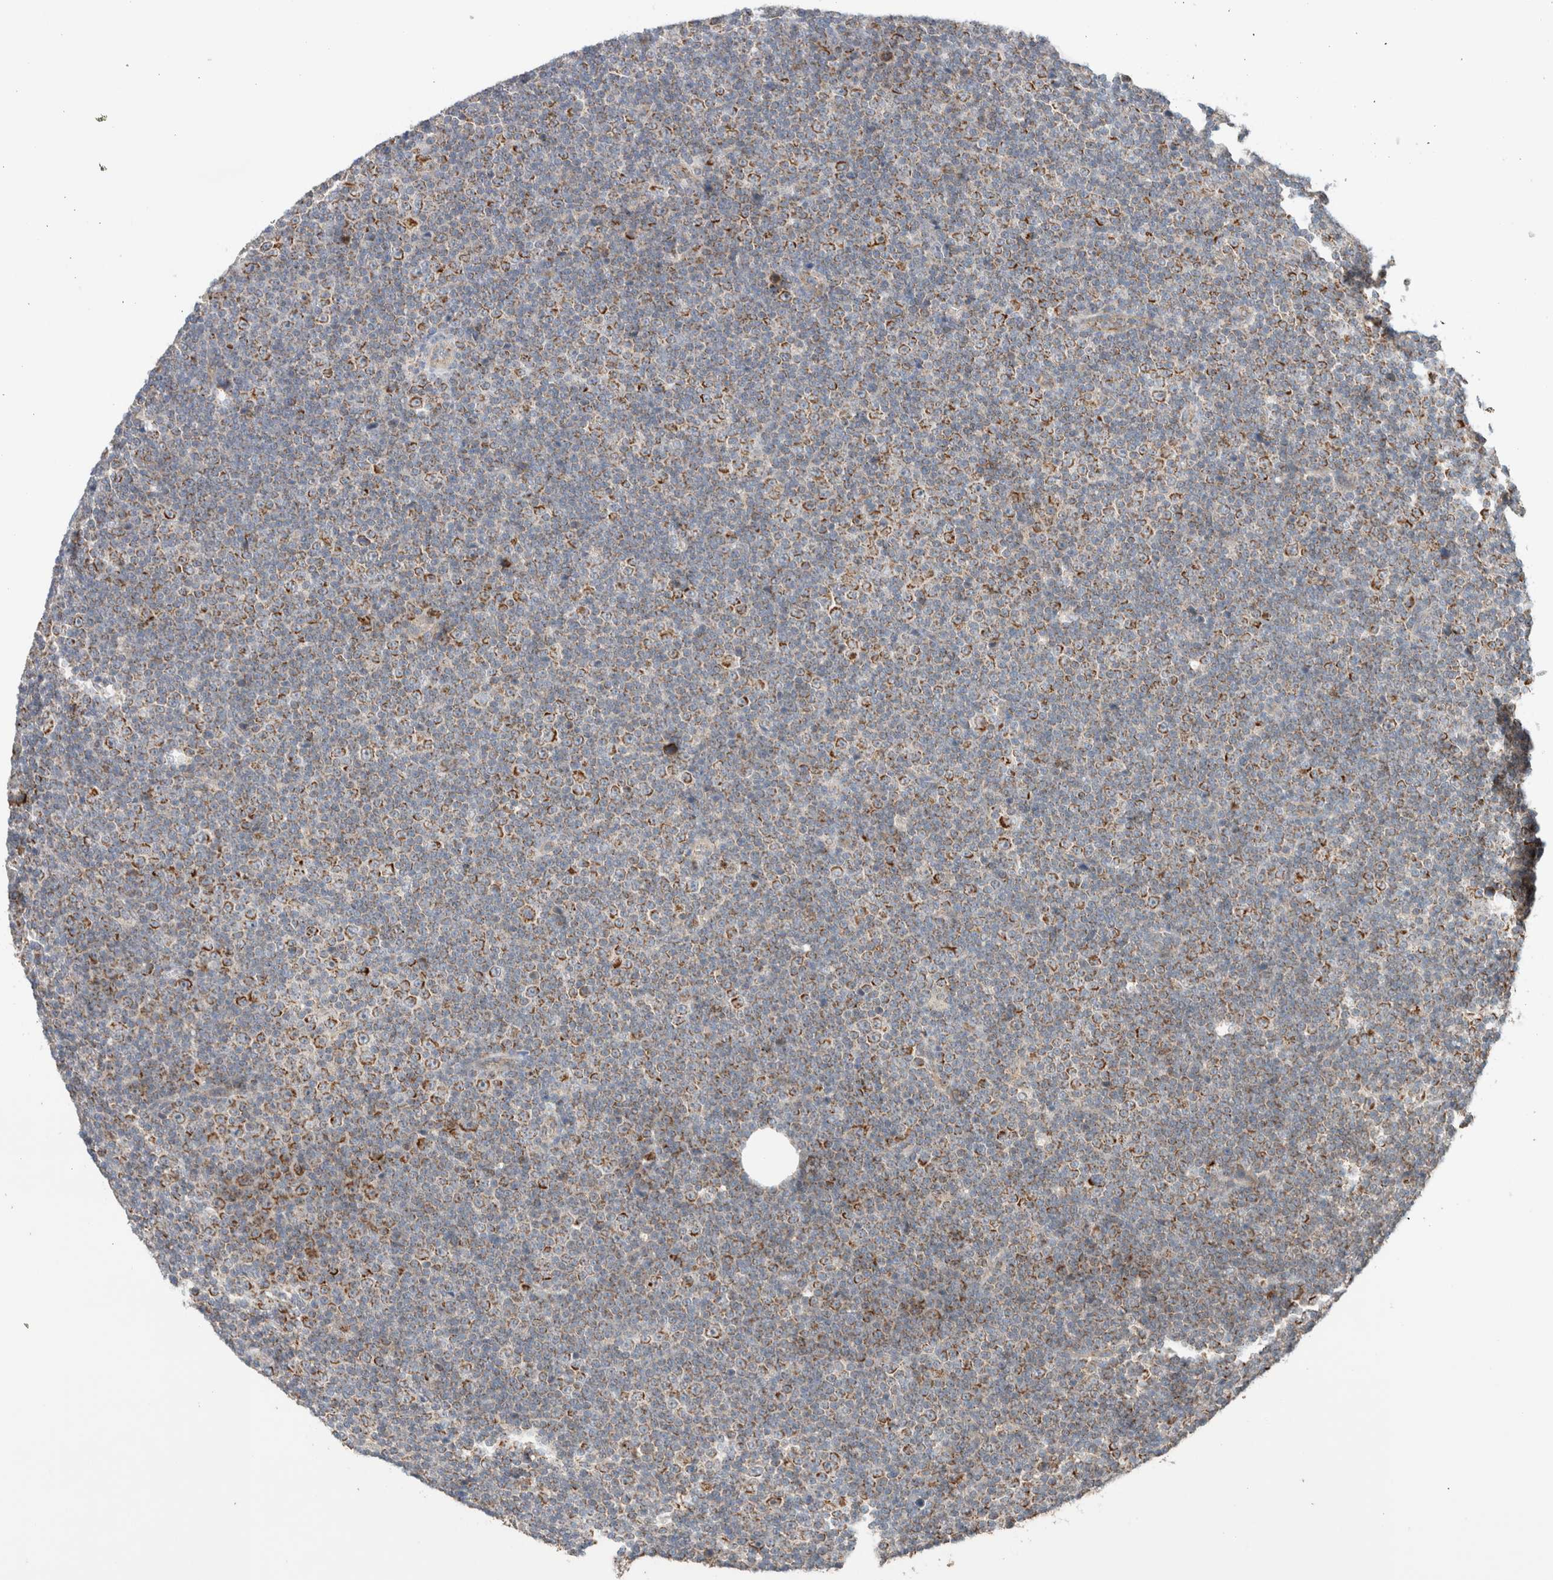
{"staining": {"intensity": "strong", "quantity": "25%-75%", "location": "cytoplasmic/membranous"}, "tissue": "lymphoma", "cell_type": "Tumor cells", "image_type": "cancer", "snomed": [{"axis": "morphology", "description": "Malignant lymphoma, non-Hodgkin's type, Low grade"}, {"axis": "topography", "description": "Lymph node"}], "caption": "Lymphoma was stained to show a protein in brown. There is high levels of strong cytoplasmic/membranous expression in approximately 25%-75% of tumor cells.", "gene": "MRM3", "patient": {"sex": "female", "age": 67}}